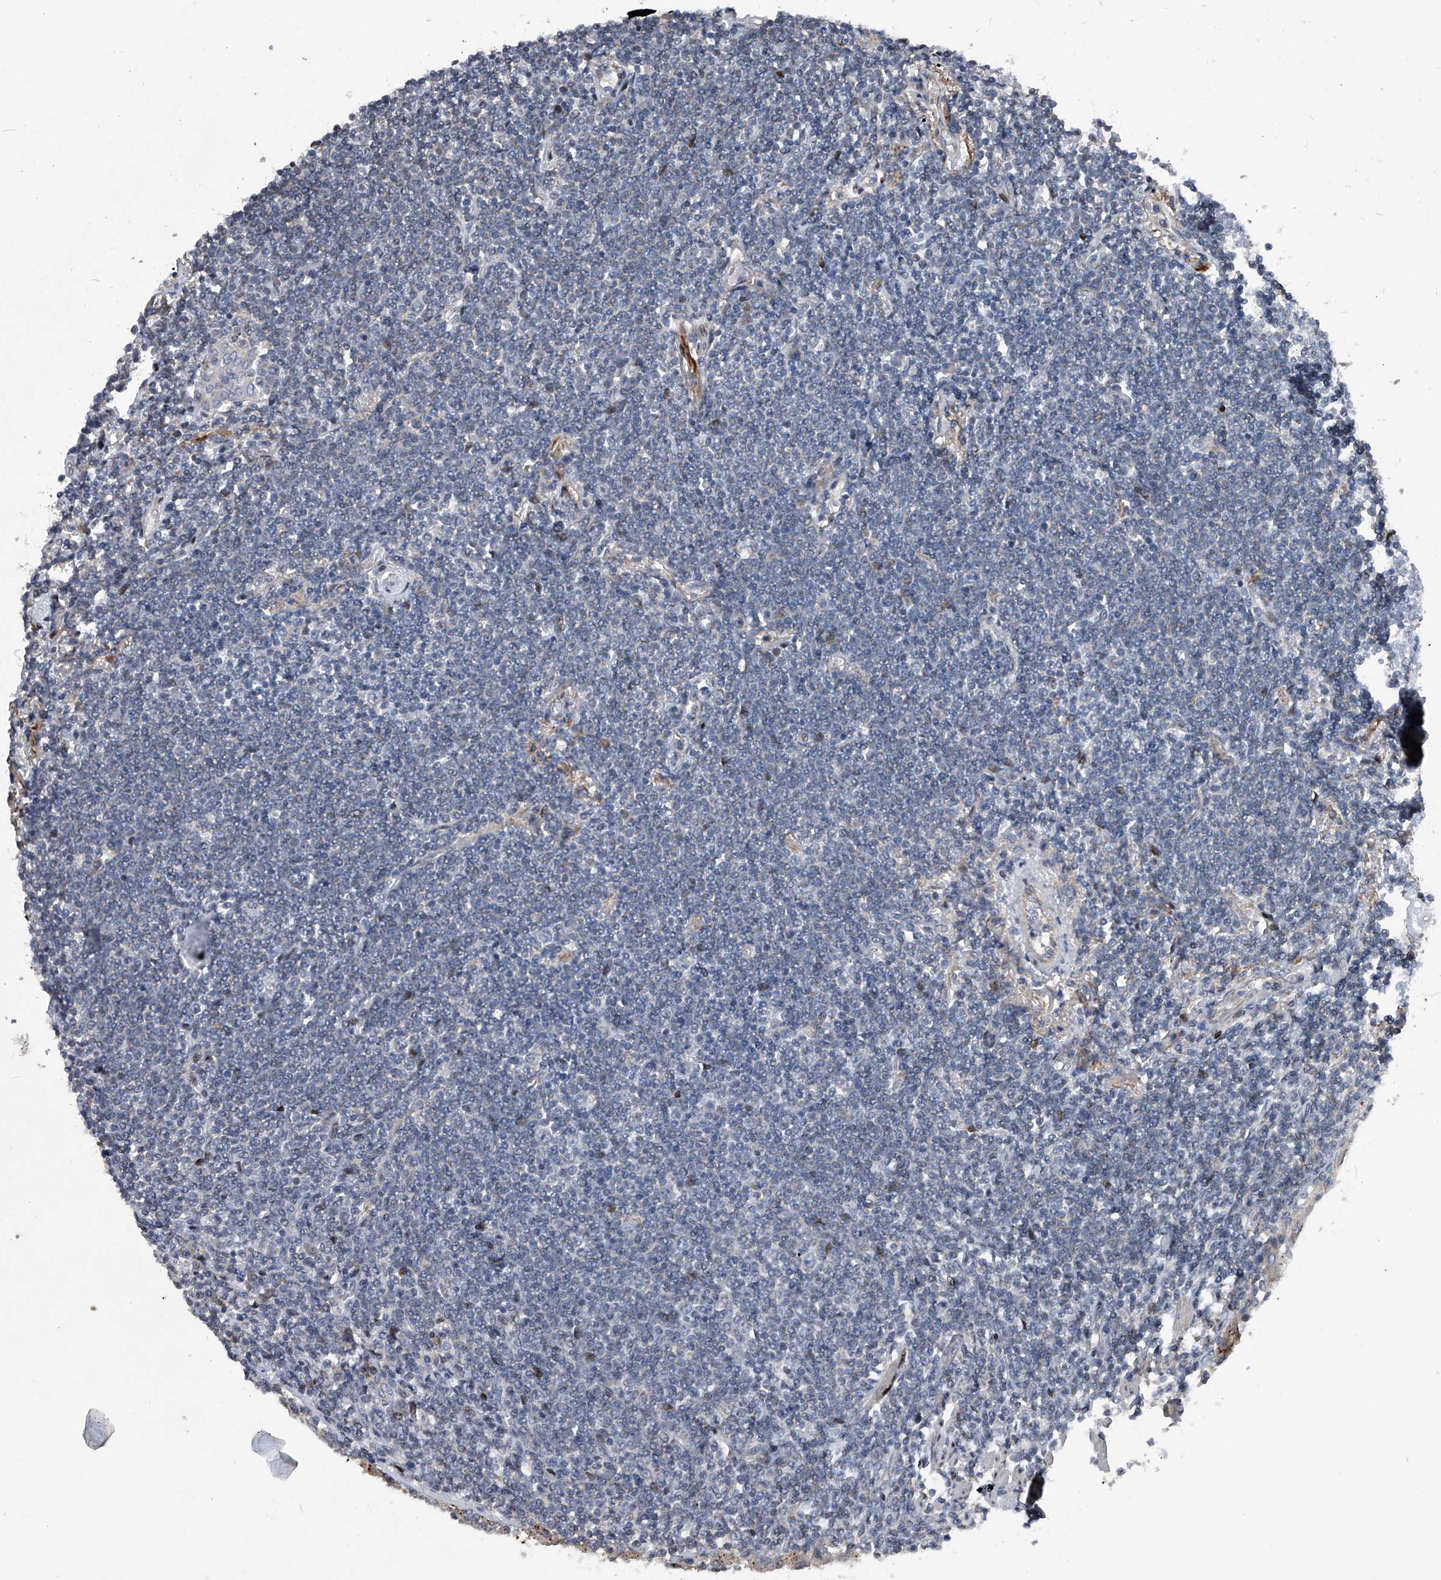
{"staining": {"intensity": "negative", "quantity": "none", "location": "none"}, "tissue": "lymphoma", "cell_type": "Tumor cells", "image_type": "cancer", "snomed": [{"axis": "morphology", "description": "Malignant lymphoma, non-Hodgkin's type, Low grade"}, {"axis": "topography", "description": "Lung"}], "caption": "The histopathology image shows no staining of tumor cells in malignant lymphoma, non-Hodgkin's type (low-grade).", "gene": "DST", "patient": {"sex": "female", "age": 71}}